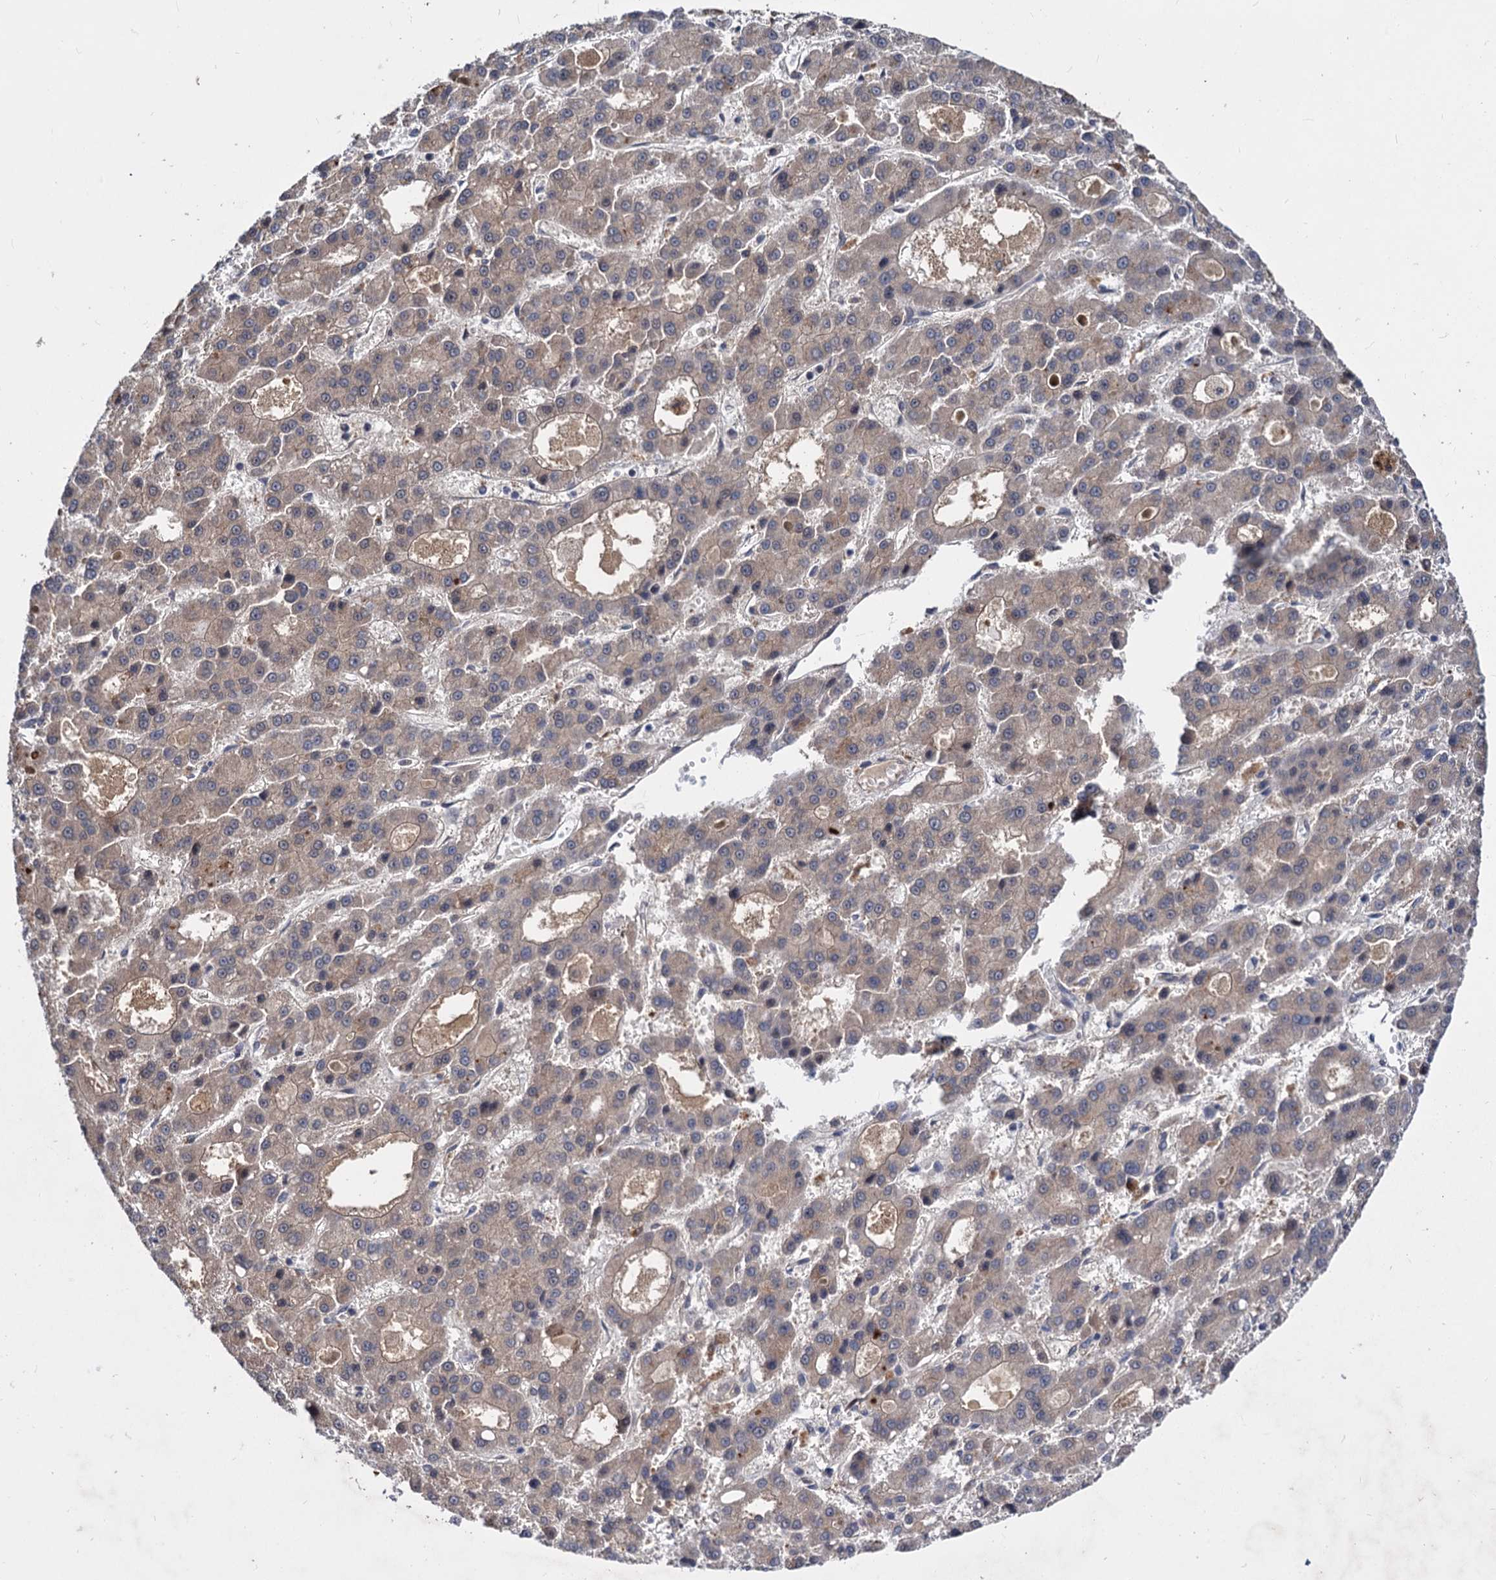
{"staining": {"intensity": "weak", "quantity": "<25%", "location": "cytoplasmic/membranous,nuclear"}, "tissue": "liver cancer", "cell_type": "Tumor cells", "image_type": "cancer", "snomed": [{"axis": "morphology", "description": "Carcinoma, Hepatocellular, NOS"}, {"axis": "topography", "description": "Liver"}], "caption": "Liver cancer was stained to show a protein in brown. There is no significant positivity in tumor cells.", "gene": "PSMD4", "patient": {"sex": "male", "age": 70}}